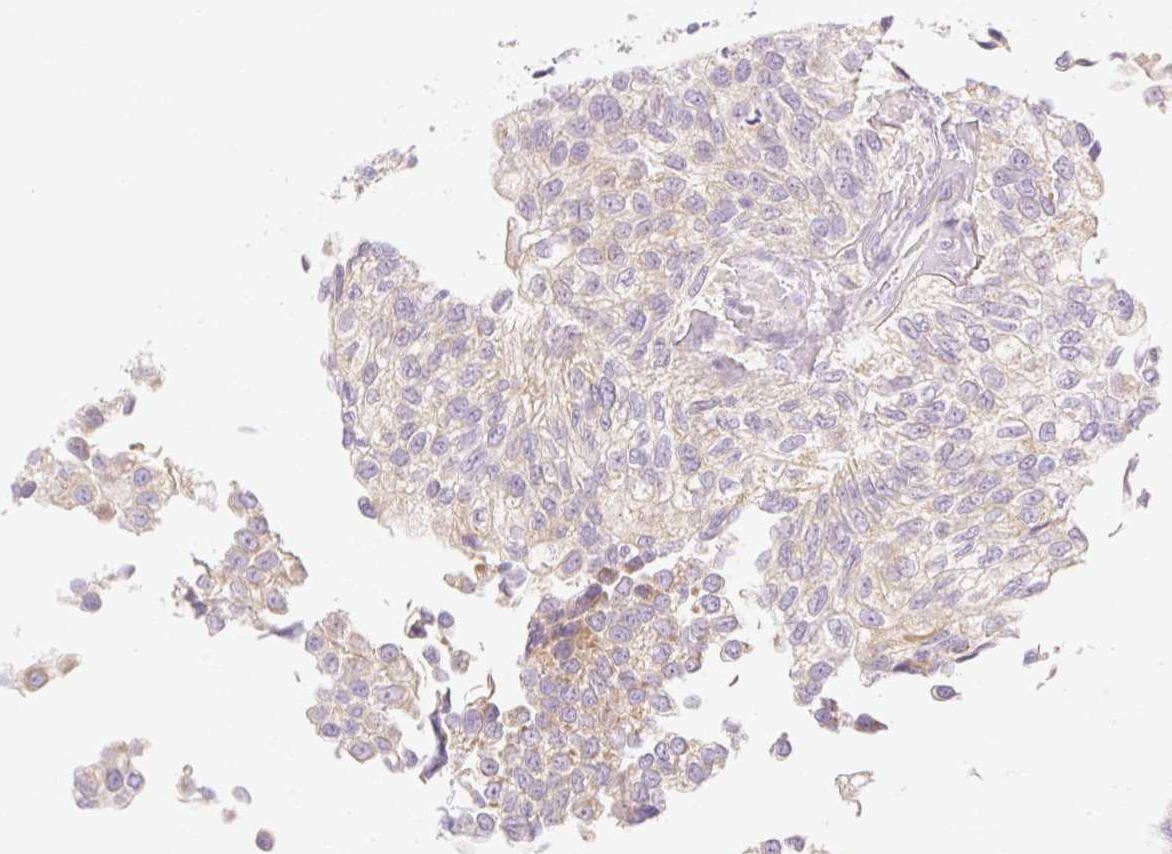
{"staining": {"intensity": "weak", "quantity": ">75%", "location": "cytoplasmic/membranous"}, "tissue": "urothelial cancer", "cell_type": "Tumor cells", "image_type": "cancer", "snomed": [{"axis": "morphology", "description": "Urothelial carcinoma, NOS"}, {"axis": "topography", "description": "Urinary bladder"}], "caption": "High-power microscopy captured an immunohistochemistry micrograph of transitional cell carcinoma, revealing weak cytoplasmic/membranous staining in approximately >75% of tumor cells. Nuclei are stained in blue.", "gene": "MYO1D", "patient": {"sex": "male", "age": 87}}